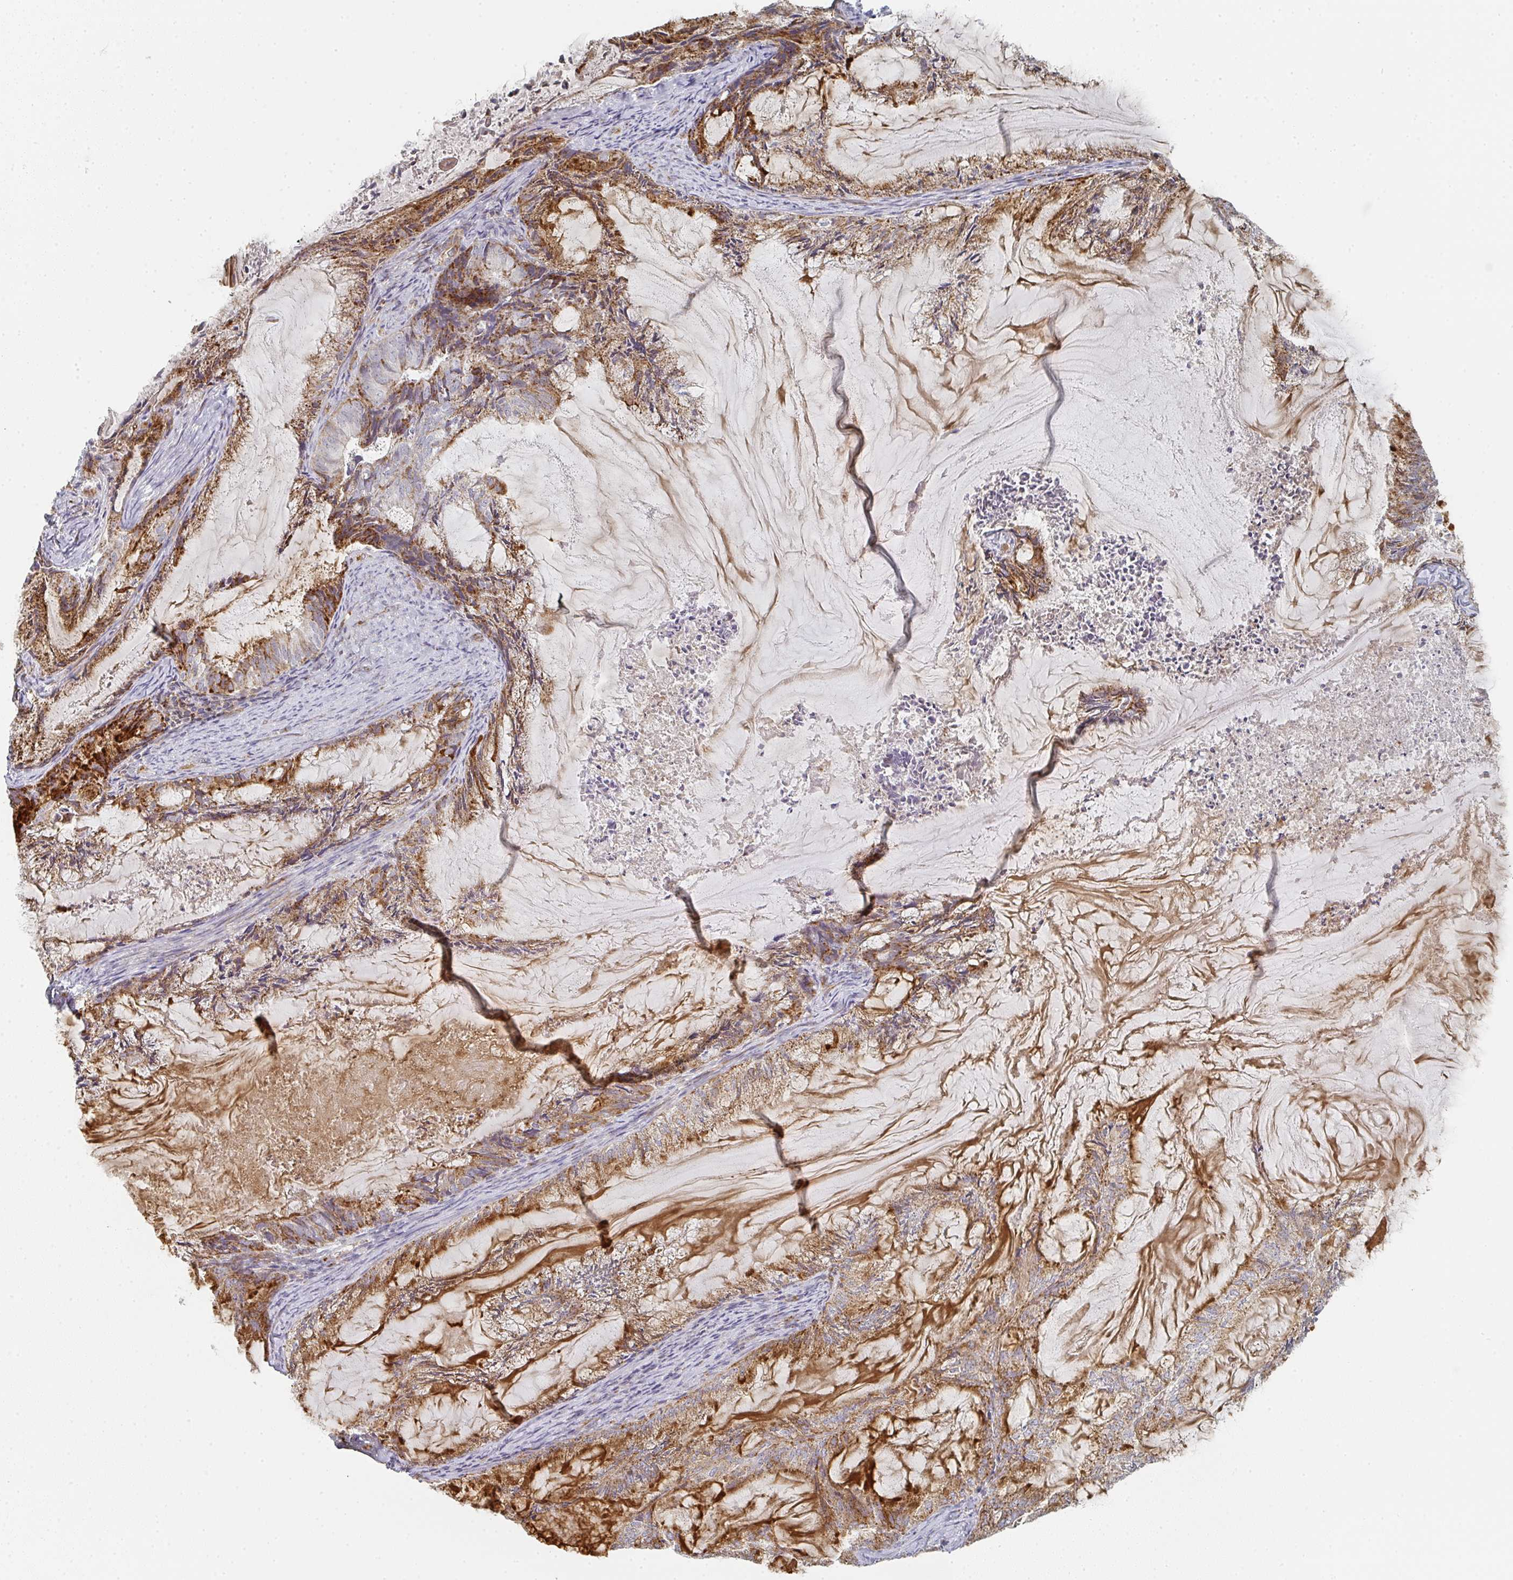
{"staining": {"intensity": "moderate", "quantity": ">75%", "location": "cytoplasmic/membranous"}, "tissue": "endometrial cancer", "cell_type": "Tumor cells", "image_type": "cancer", "snomed": [{"axis": "morphology", "description": "Adenocarcinoma, NOS"}, {"axis": "topography", "description": "Endometrium"}], "caption": "An image of human adenocarcinoma (endometrial) stained for a protein shows moderate cytoplasmic/membranous brown staining in tumor cells.", "gene": "ZNF526", "patient": {"sex": "female", "age": 86}}